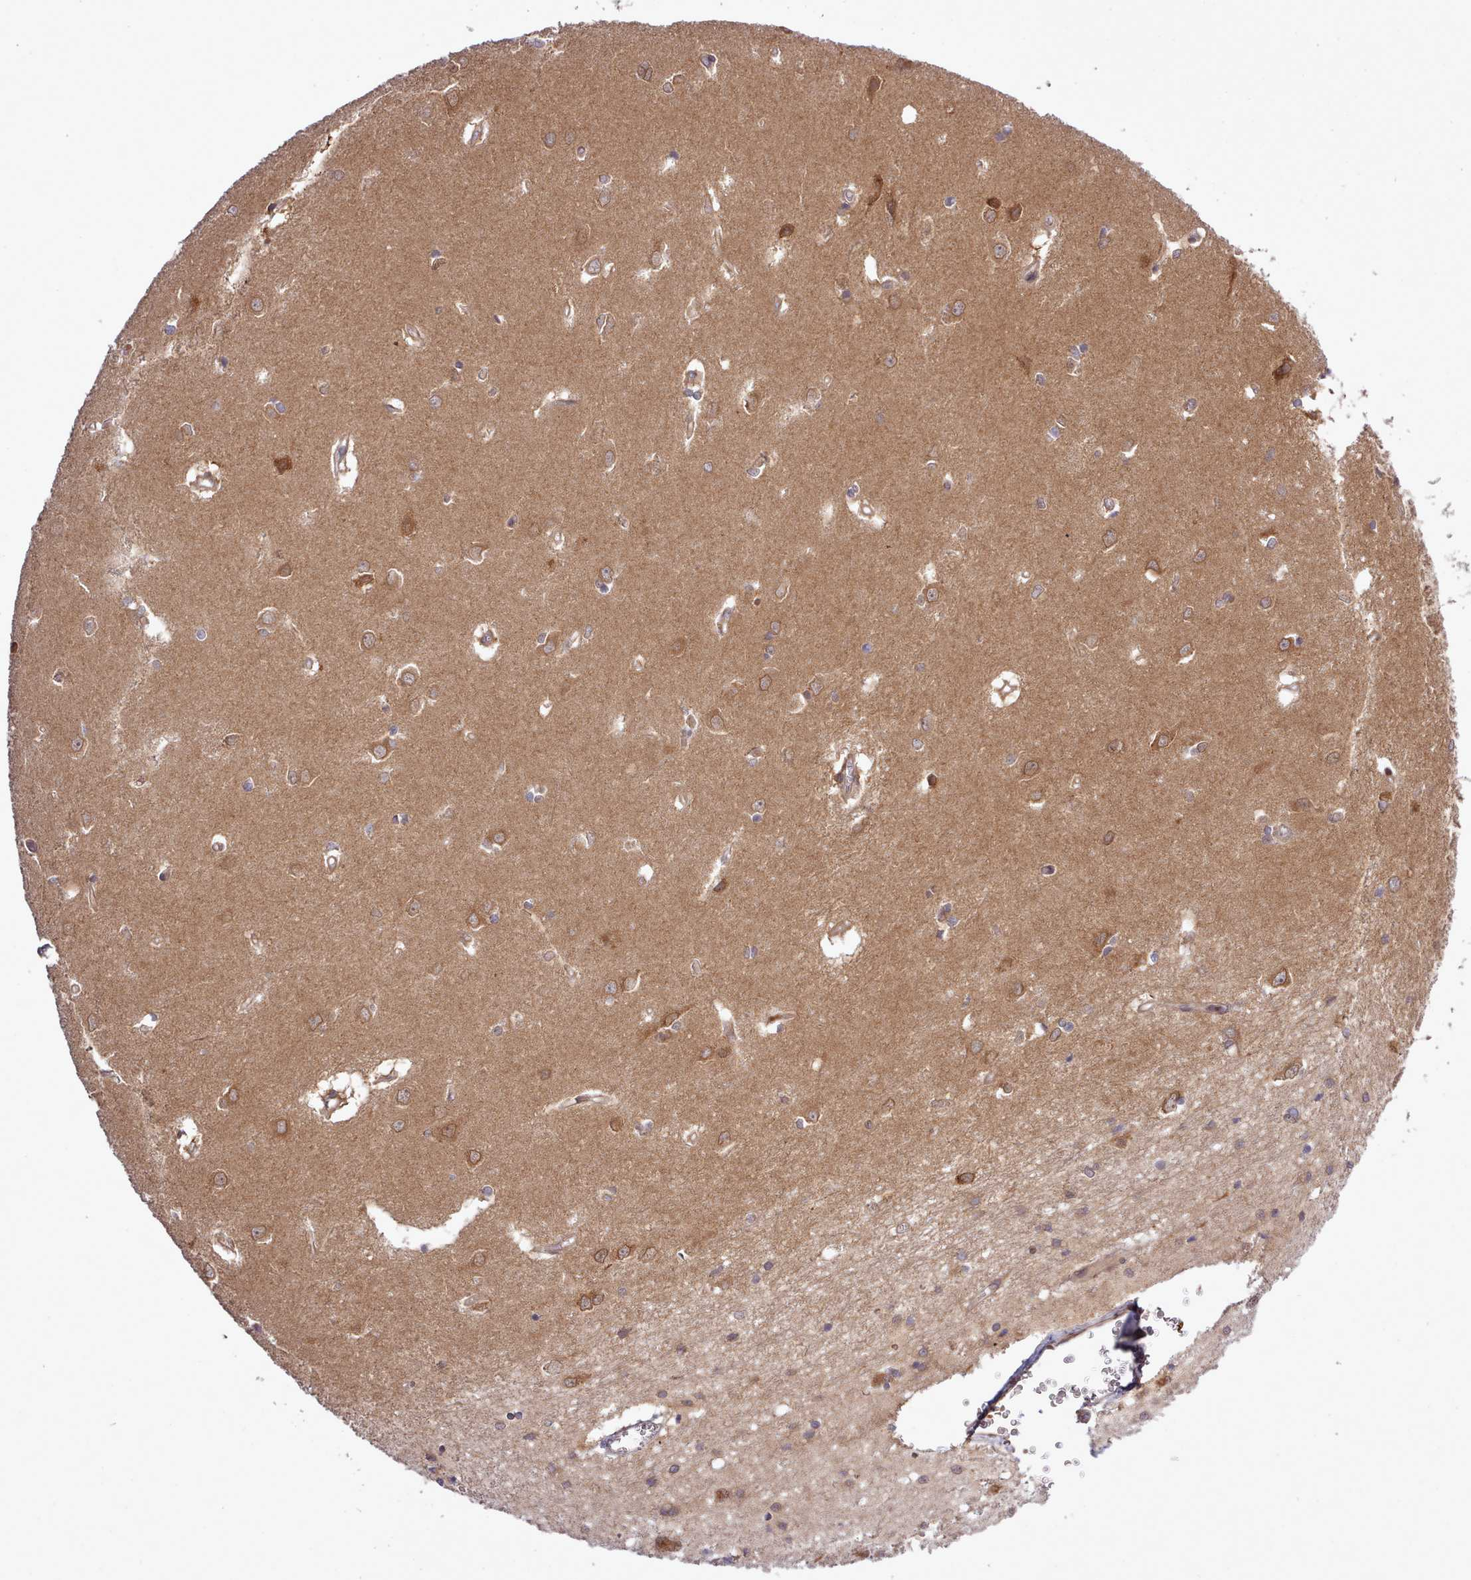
{"staining": {"intensity": "moderate", "quantity": "25%-75%", "location": "cytoplasmic/membranous"}, "tissue": "caudate", "cell_type": "Glial cells", "image_type": "normal", "snomed": [{"axis": "morphology", "description": "Normal tissue, NOS"}, {"axis": "topography", "description": "Lateral ventricle wall"}], "caption": "Immunohistochemistry (IHC) photomicrograph of normal caudate: human caudate stained using IHC reveals medium levels of moderate protein expression localized specifically in the cytoplasmic/membranous of glial cells, appearing as a cytoplasmic/membranous brown color.", "gene": "UBE2G1", "patient": {"sex": "male", "age": 37}}